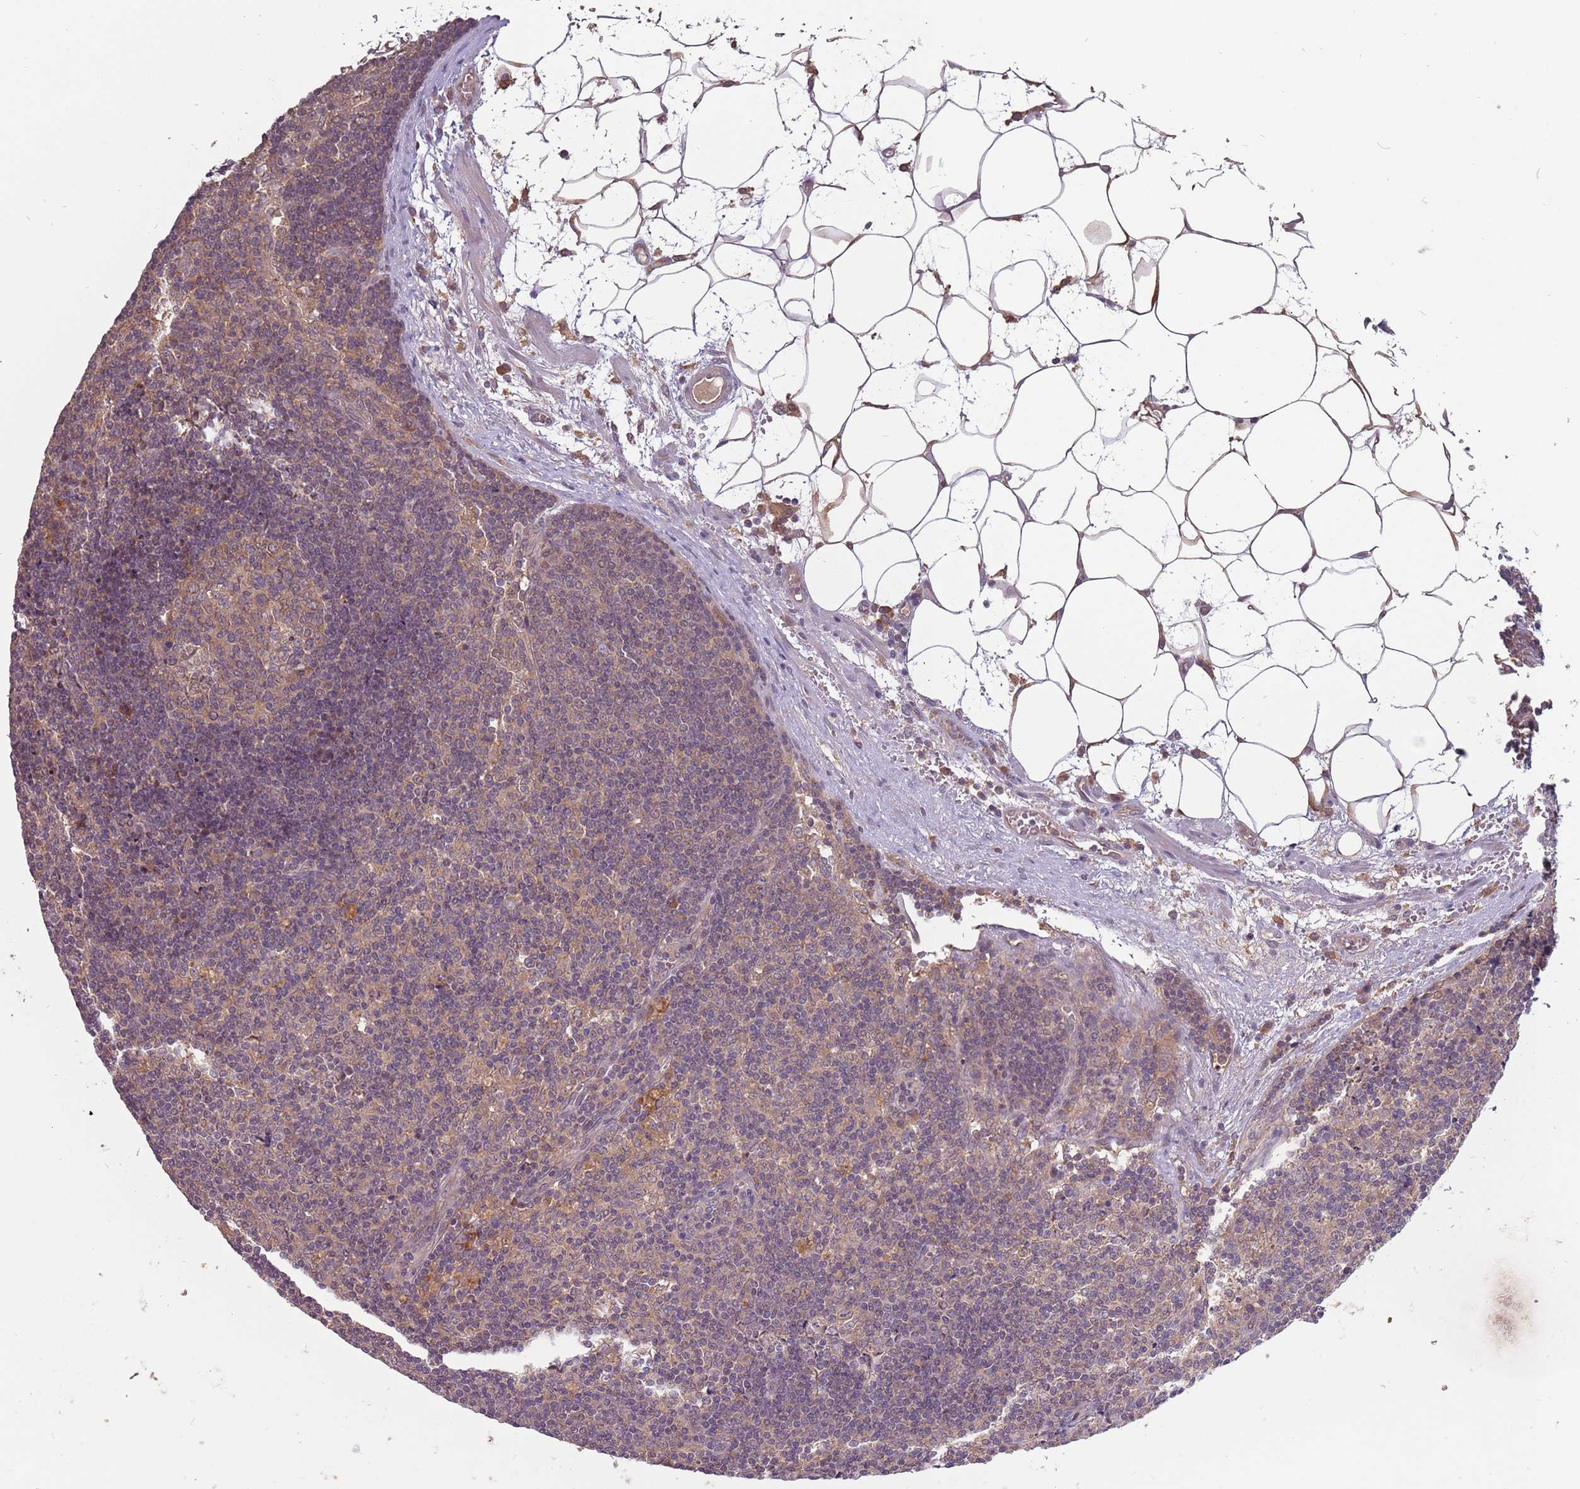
{"staining": {"intensity": "weak", "quantity": "<25%", "location": "cytoplasmic/membranous"}, "tissue": "lymph node", "cell_type": "Germinal center cells", "image_type": "normal", "snomed": [{"axis": "morphology", "description": "Normal tissue, NOS"}, {"axis": "topography", "description": "Lymph node"}], "caption": "An immunohistochemistry (IHC) micrograph of normal lymph node is shown. There is no staining in germinal center cells of lymph node.", "gene": "USP32", "patient": {"sex": "male", "age": 58}}